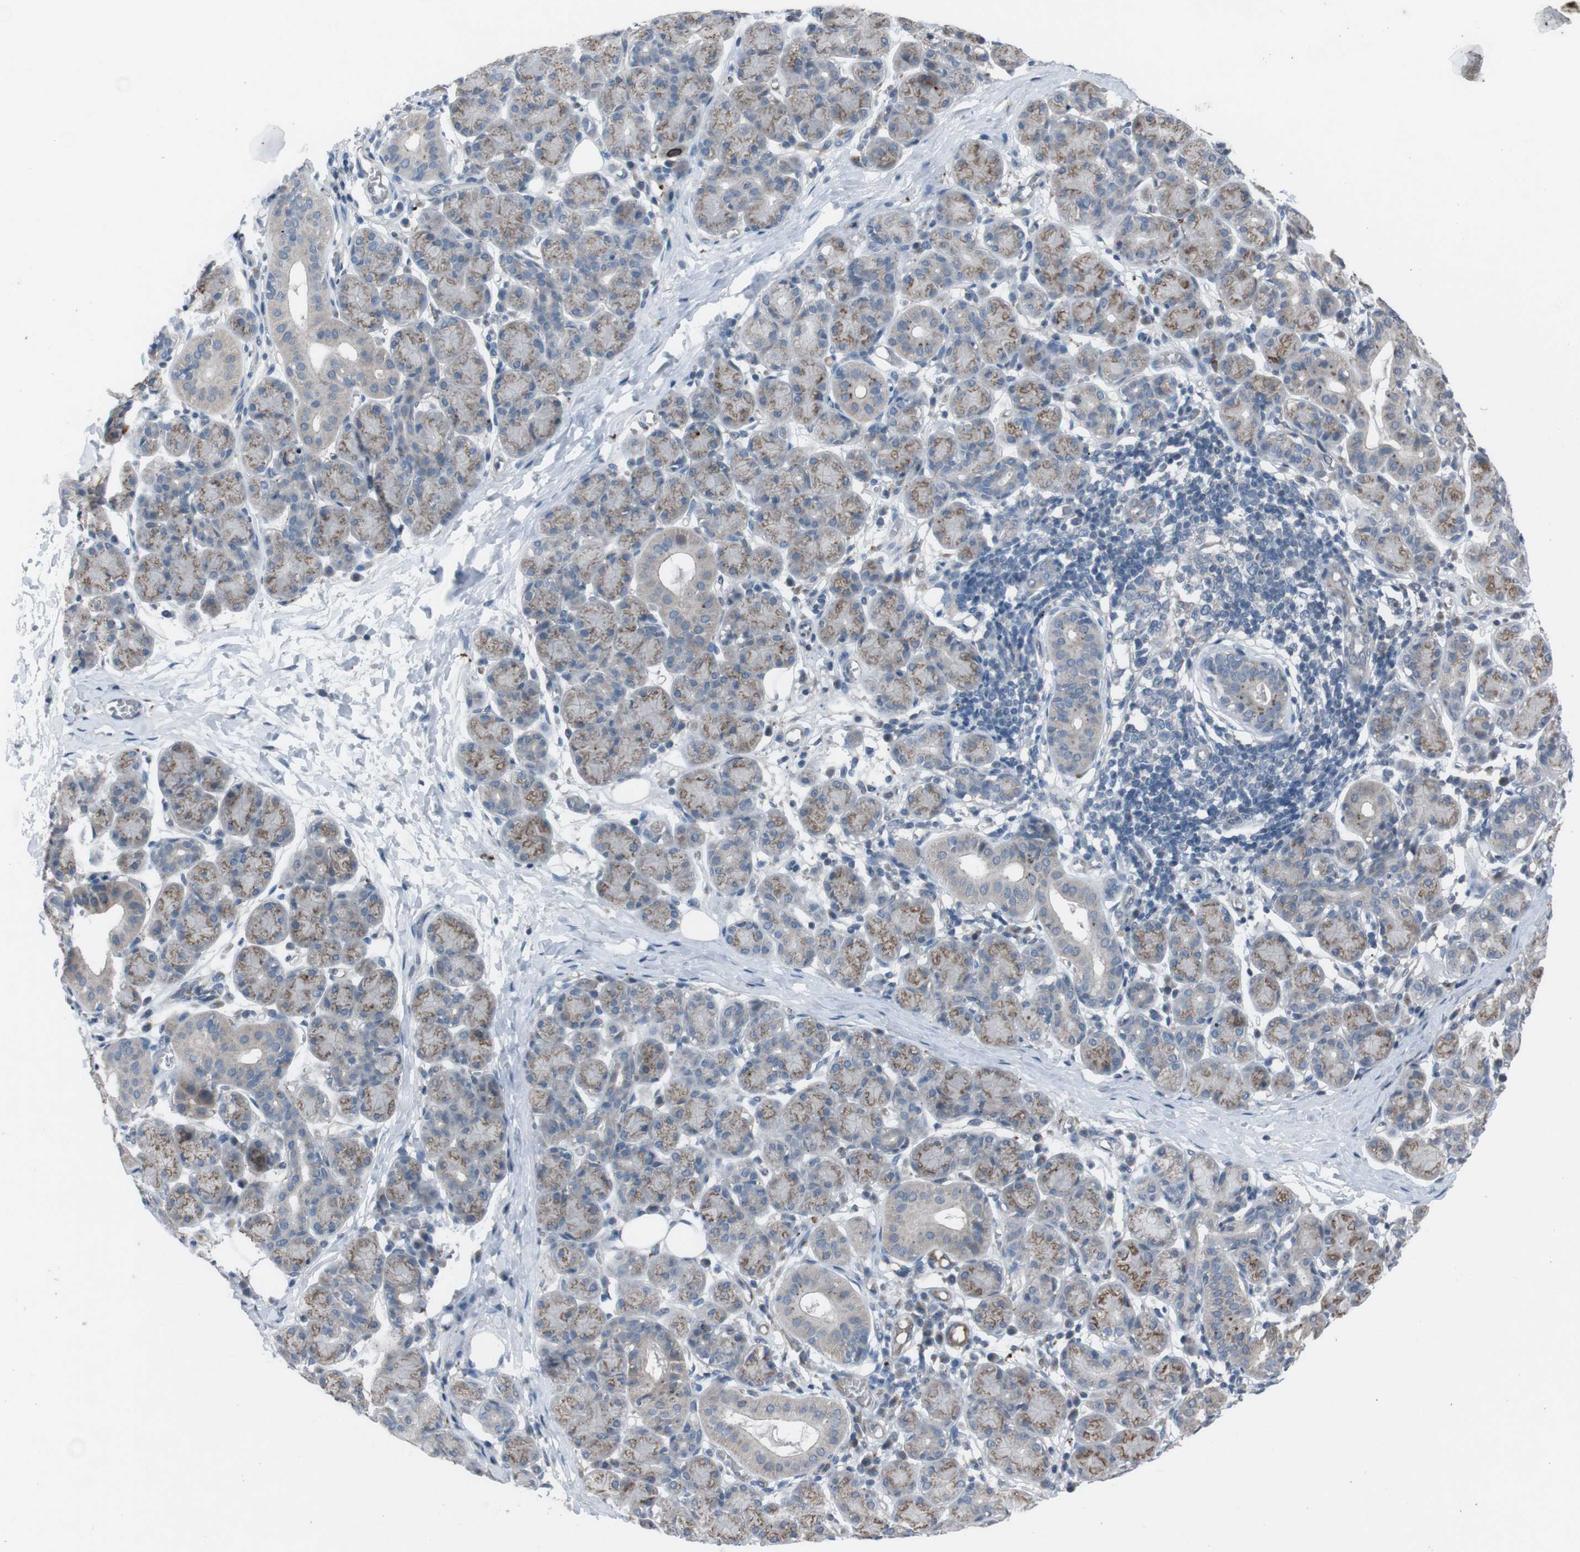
{"staining": {"intensity": "moderate", "quantity": "25%-75%", "location": "cytoplasmic/membranous"}, "tissue": "salivary gland", "cell_type": "Glandular cells", "image_type": "normal", "snomed": [{"axis": "morphology", "description": "Normal tissue, NOS"}, {"axis": "morphology", "description": "Inflammation, NOS"}, {"axis": "topography", "description": "Lymph node"}, {"axis": "topography", "description": "Salivary gland"}], "caption": "Brown immunohistochemical staining in unremarkable salivary gland demonstrates moderate cytoplasmic/membranous expression in about 25%-75% of glandular cells.", "gene": "EFNA5", "patient": {"sex": "male", "age": 3}}